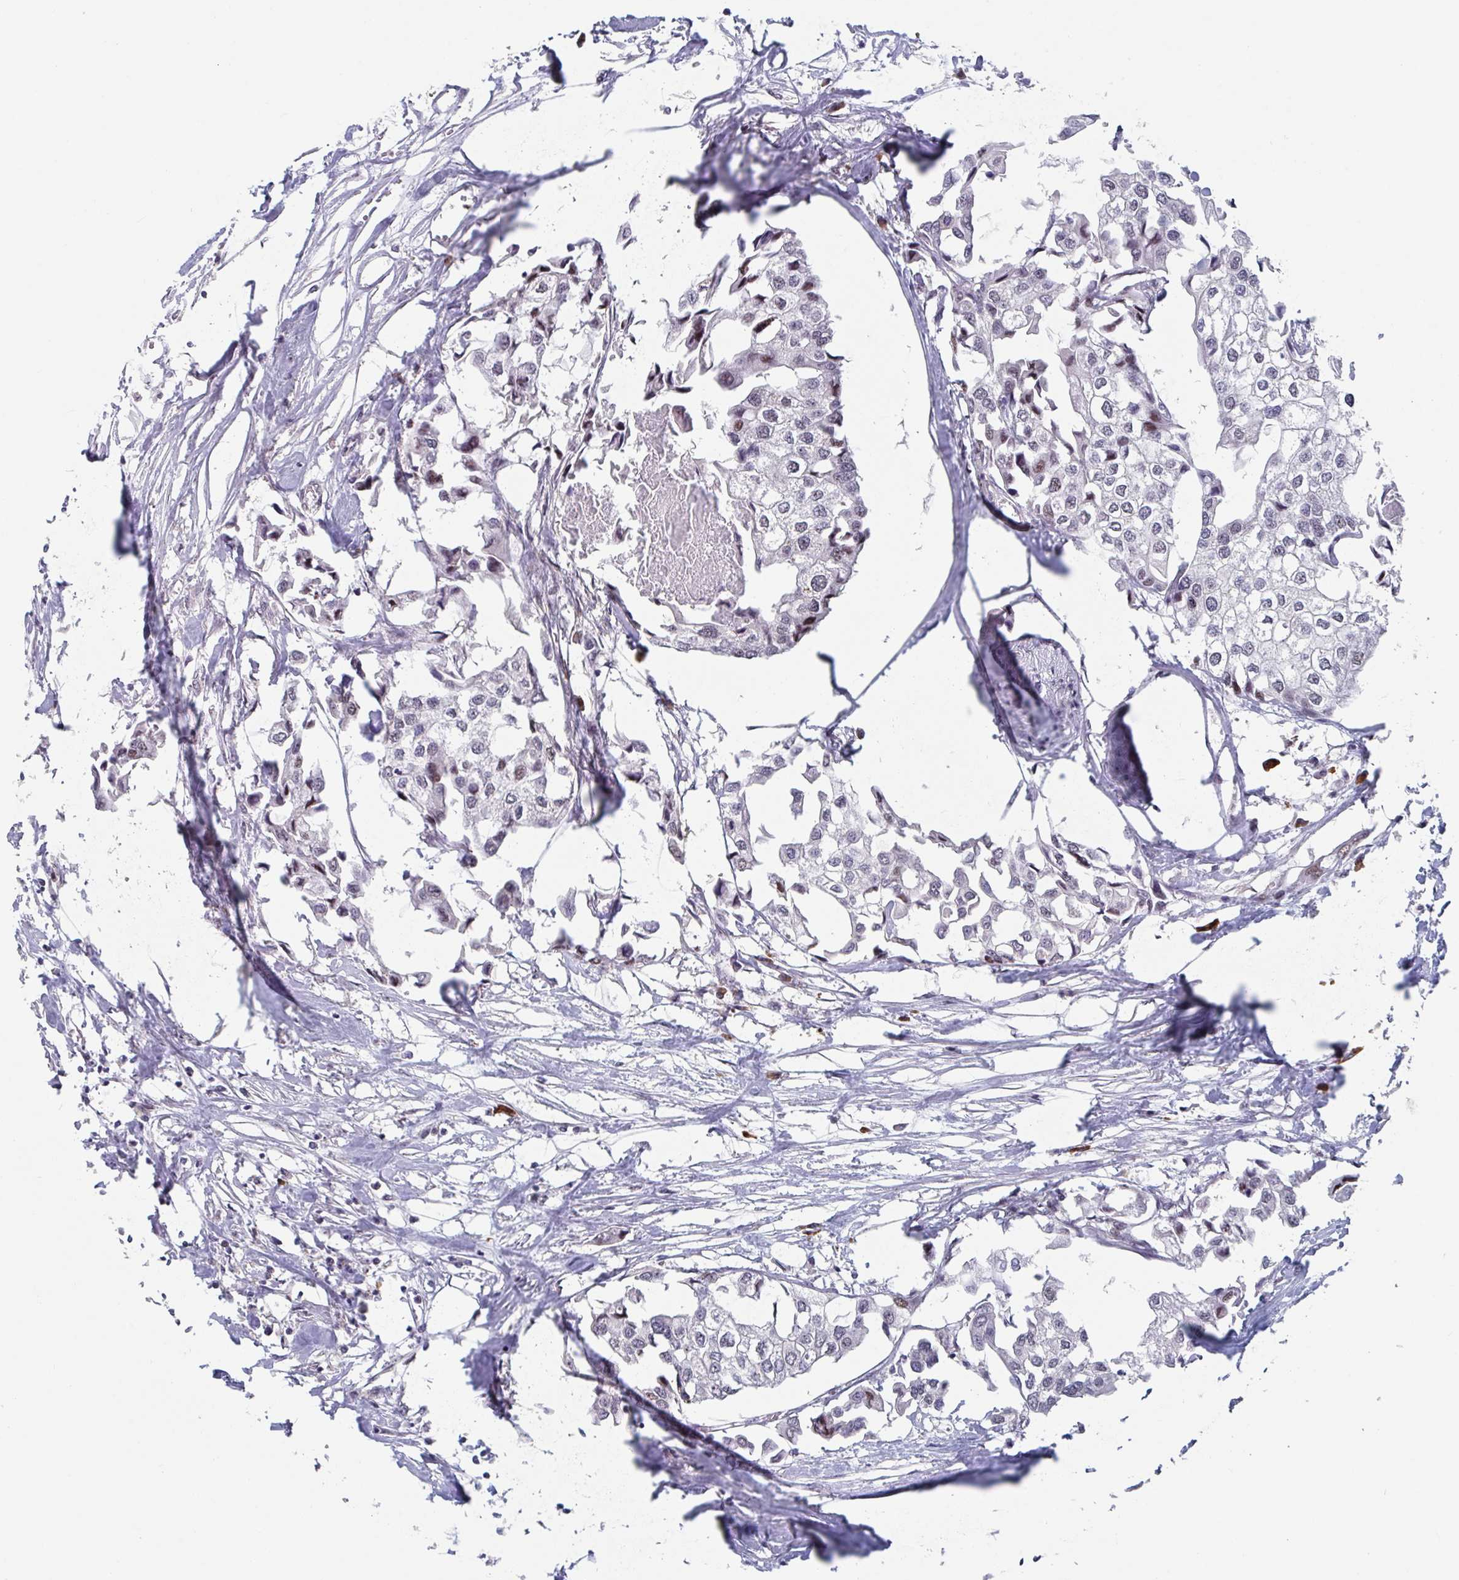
{"staining": {"intensity": "moderate", "quantity": "<25%", "location": "nuclear"}, "tissue": "urothelial cancer", "cell_type": "Tumor cells", "image_type": "cancer", "snomed": [{"axis": "morphology", "description": "Urothelial carcinoma, High grade"}, {"axis": "topography", "description": "Urinary bladder"}], "caption": "Tumor cells reveal low levels of moderate nuclear expression in about <25% of cells in human urothelial carcinoma (high-grade). (Stains: DAB (3,3'-diaminobenzidine) in brown, nuclei in blue, Microscopy: brightfield microscopy at high magnification).", "gene": "RNF212", "patient": {"sex": "male", "age": 64}}